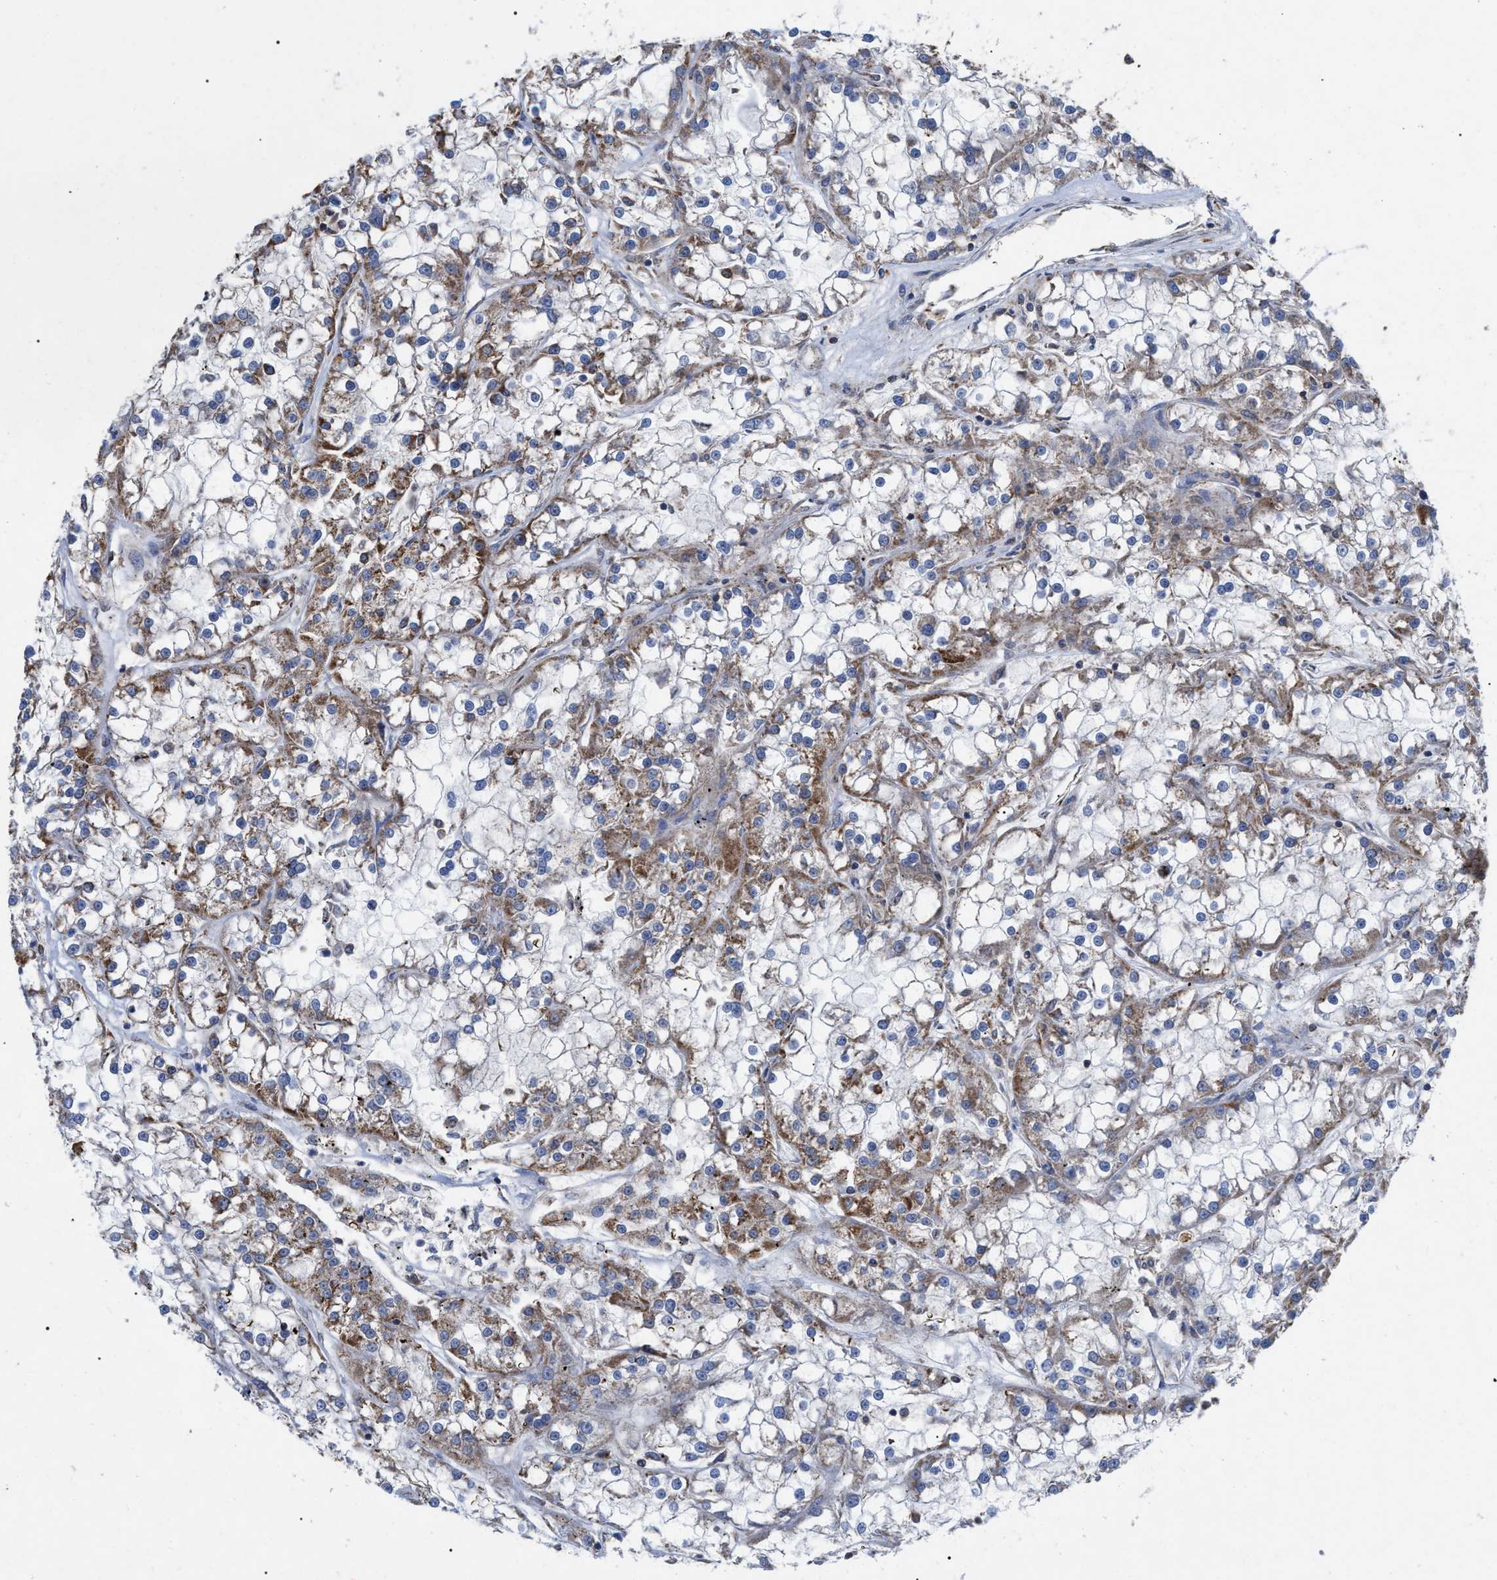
{"staining": {"intensity": "moderate", "quantity": ">75%", "location": "cytoplasmic/membranous"}, "tissue": "renal cancer", "cell_type": "Tumor cells", "image_type": "cancer", "snomed": [{"axis": "morphology", "description": "Adenocarcinoma, NOS"}, {"axis": "topography", "description": "Kidney"}], "caption": "Moderate cytoplasmic/membranous protein staining is appreciated in approximately >75% of tumor cells in adenocarcinoma (renal). Ihc stains the protein of interest in brown and the nuclei are stained blue.", "gene": "FAM171A2", "patient": {"sex": "female", "age": 52}}